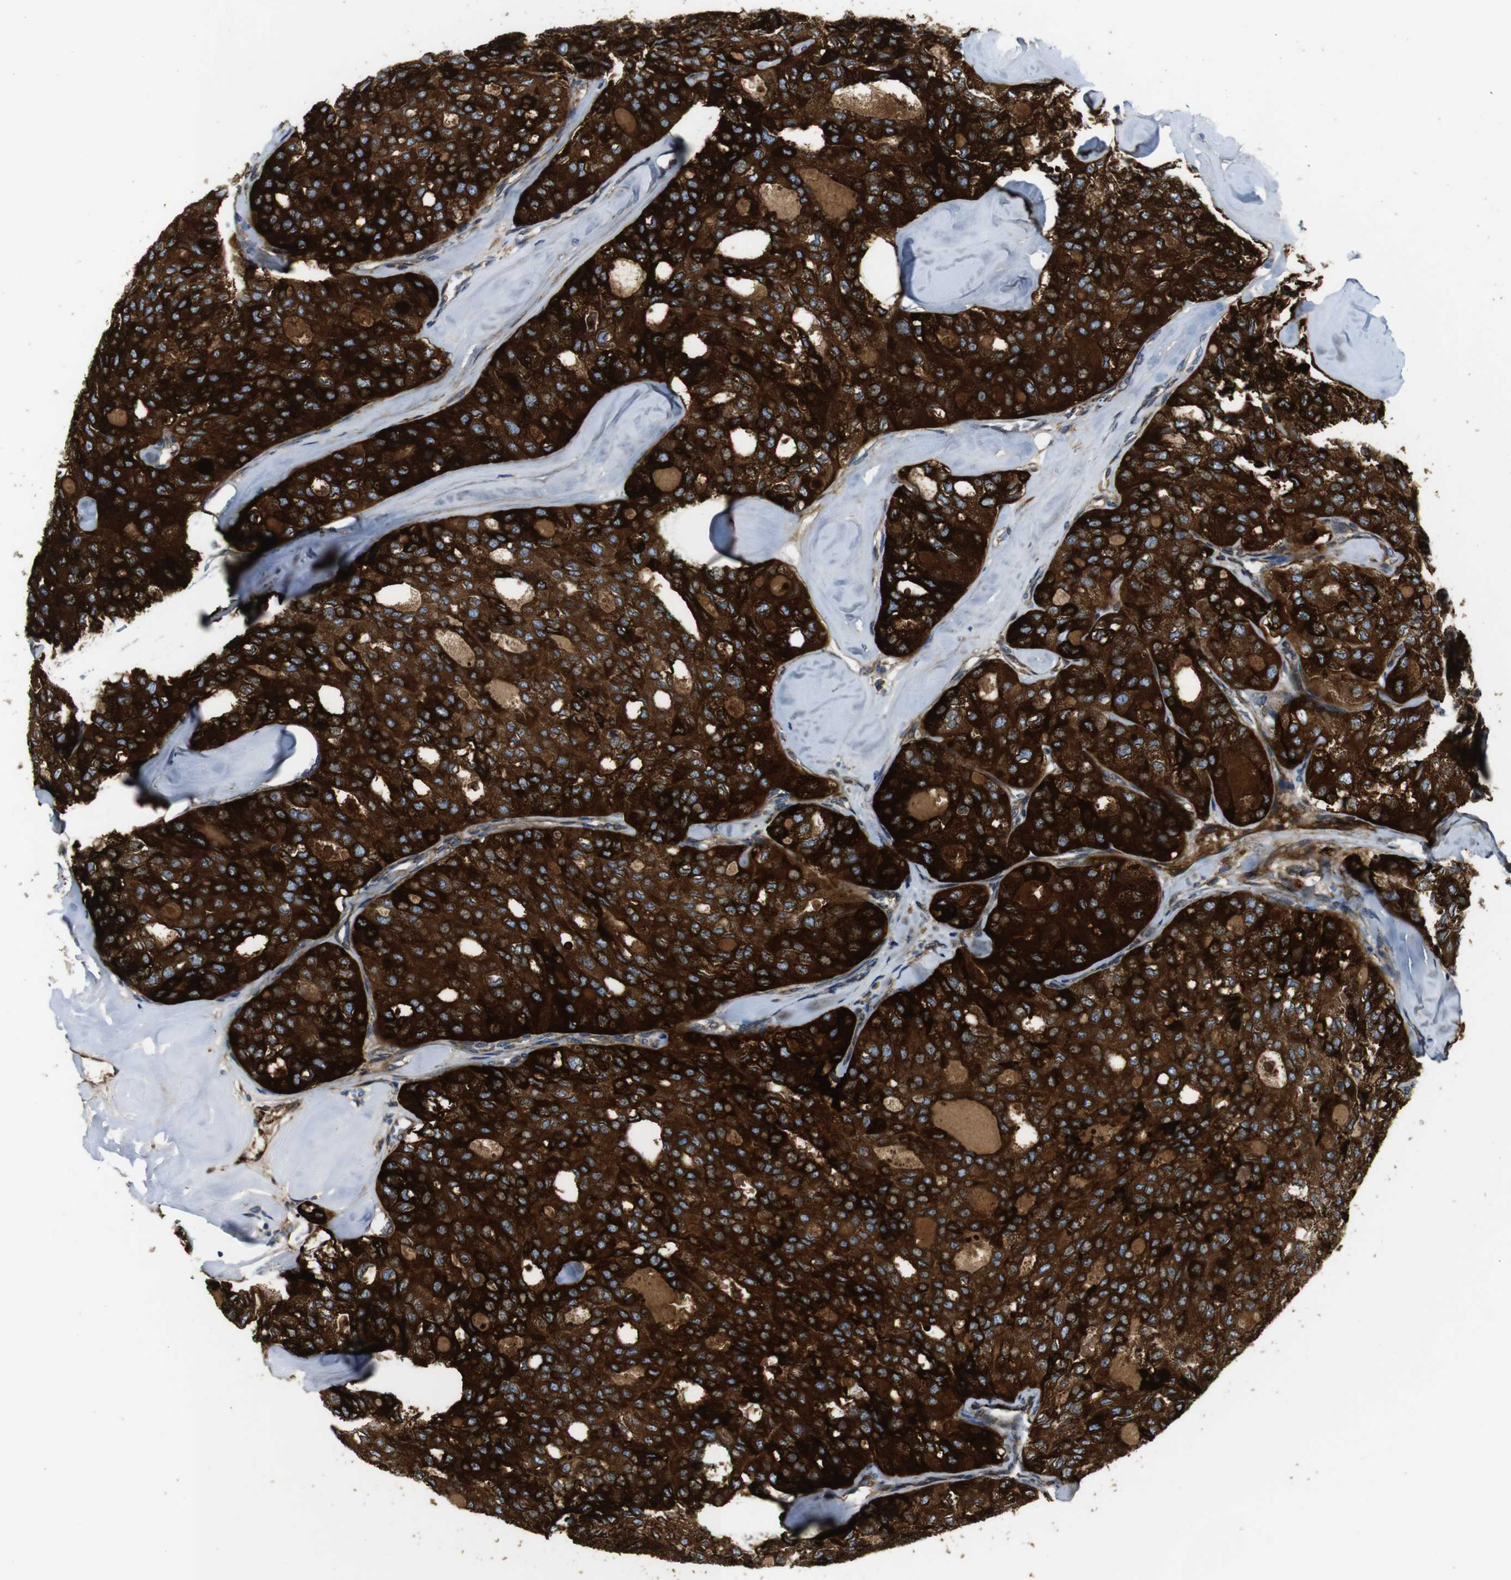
{"staining": {"intensity": "strong", "quantity": ">75%", "location": "cytoplasmic/membranous"}, "tissue": "thyroid cancer", "cell_type": "Tumor cells", "image_type": "cancer", "snomed": [{"axis": "morphology", "description": "Follicular adenoma carcinoma, NOS"}, {"axis": "topography", "description": "Thyroid gland"}], "caption": "High-power microscopy captured an IHC micrograph of thyroid cancer, revealing strong cytoplasmic/membranous positivity in about >75% of tumor cells. Nuclei are stained in blue.", "gene": "UBE2G2", "patient": {"sex": "male", "age": 75}}